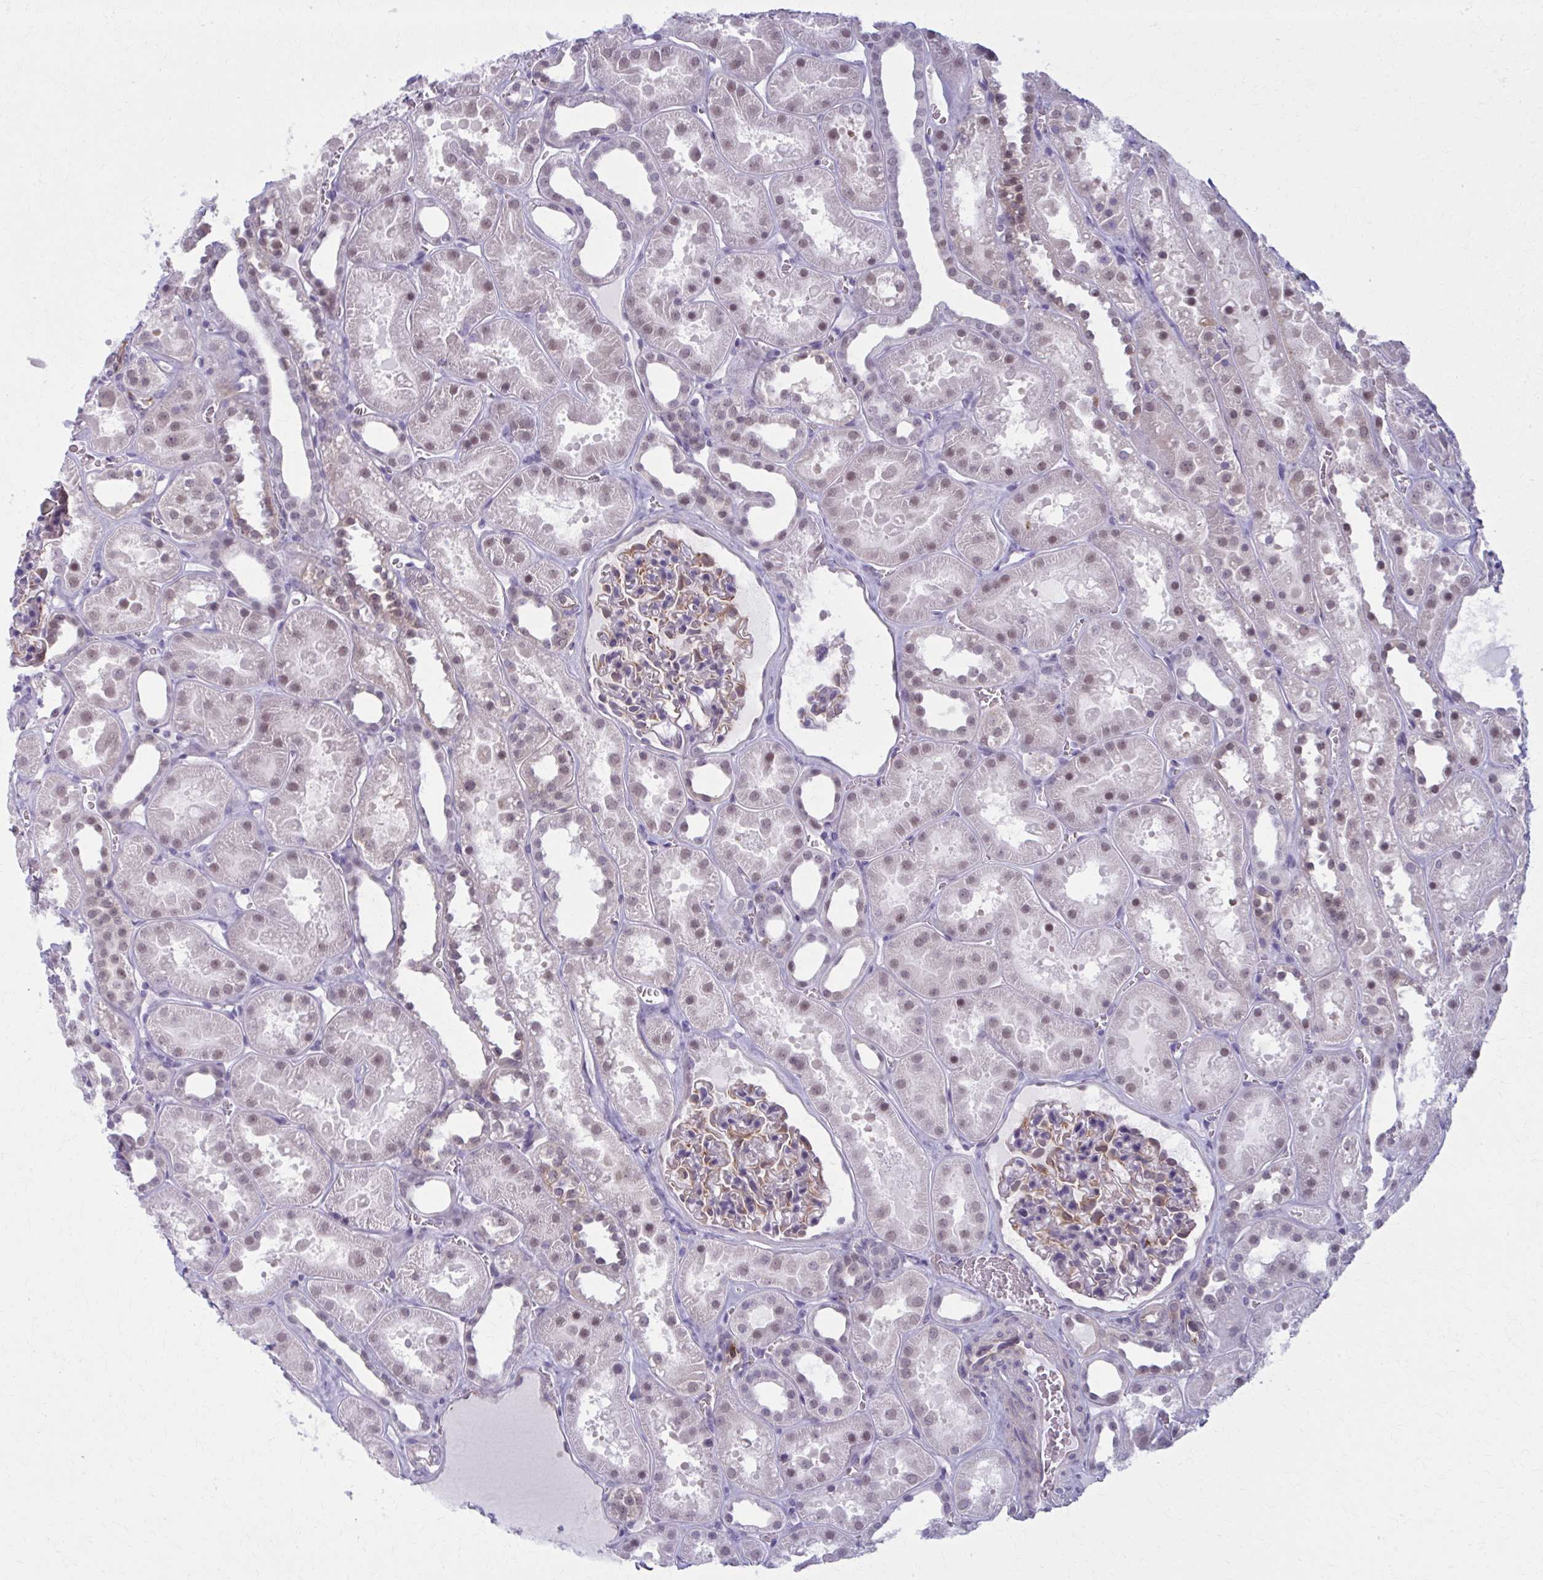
{"staining": {"intensity": "weak", "quantity": "<25%", "location": "cytoplasmic/membranous,nuclear"}, "tissue": "kidney", "cell_type": "Cells in glomeruli", "image_type": "normal", "snomed": [{"axis": "morphology", "description": "Normal tissue, NOS"}, {"axis": "topography", "description": "Kidney"}], "caption": "Human kidney stained for a protein using immunohistochemistry (IHC) displays no positivity in cells in glomeruli.", "gene": "NUMBL", "patient": {"sex": "female", "age": 41}}